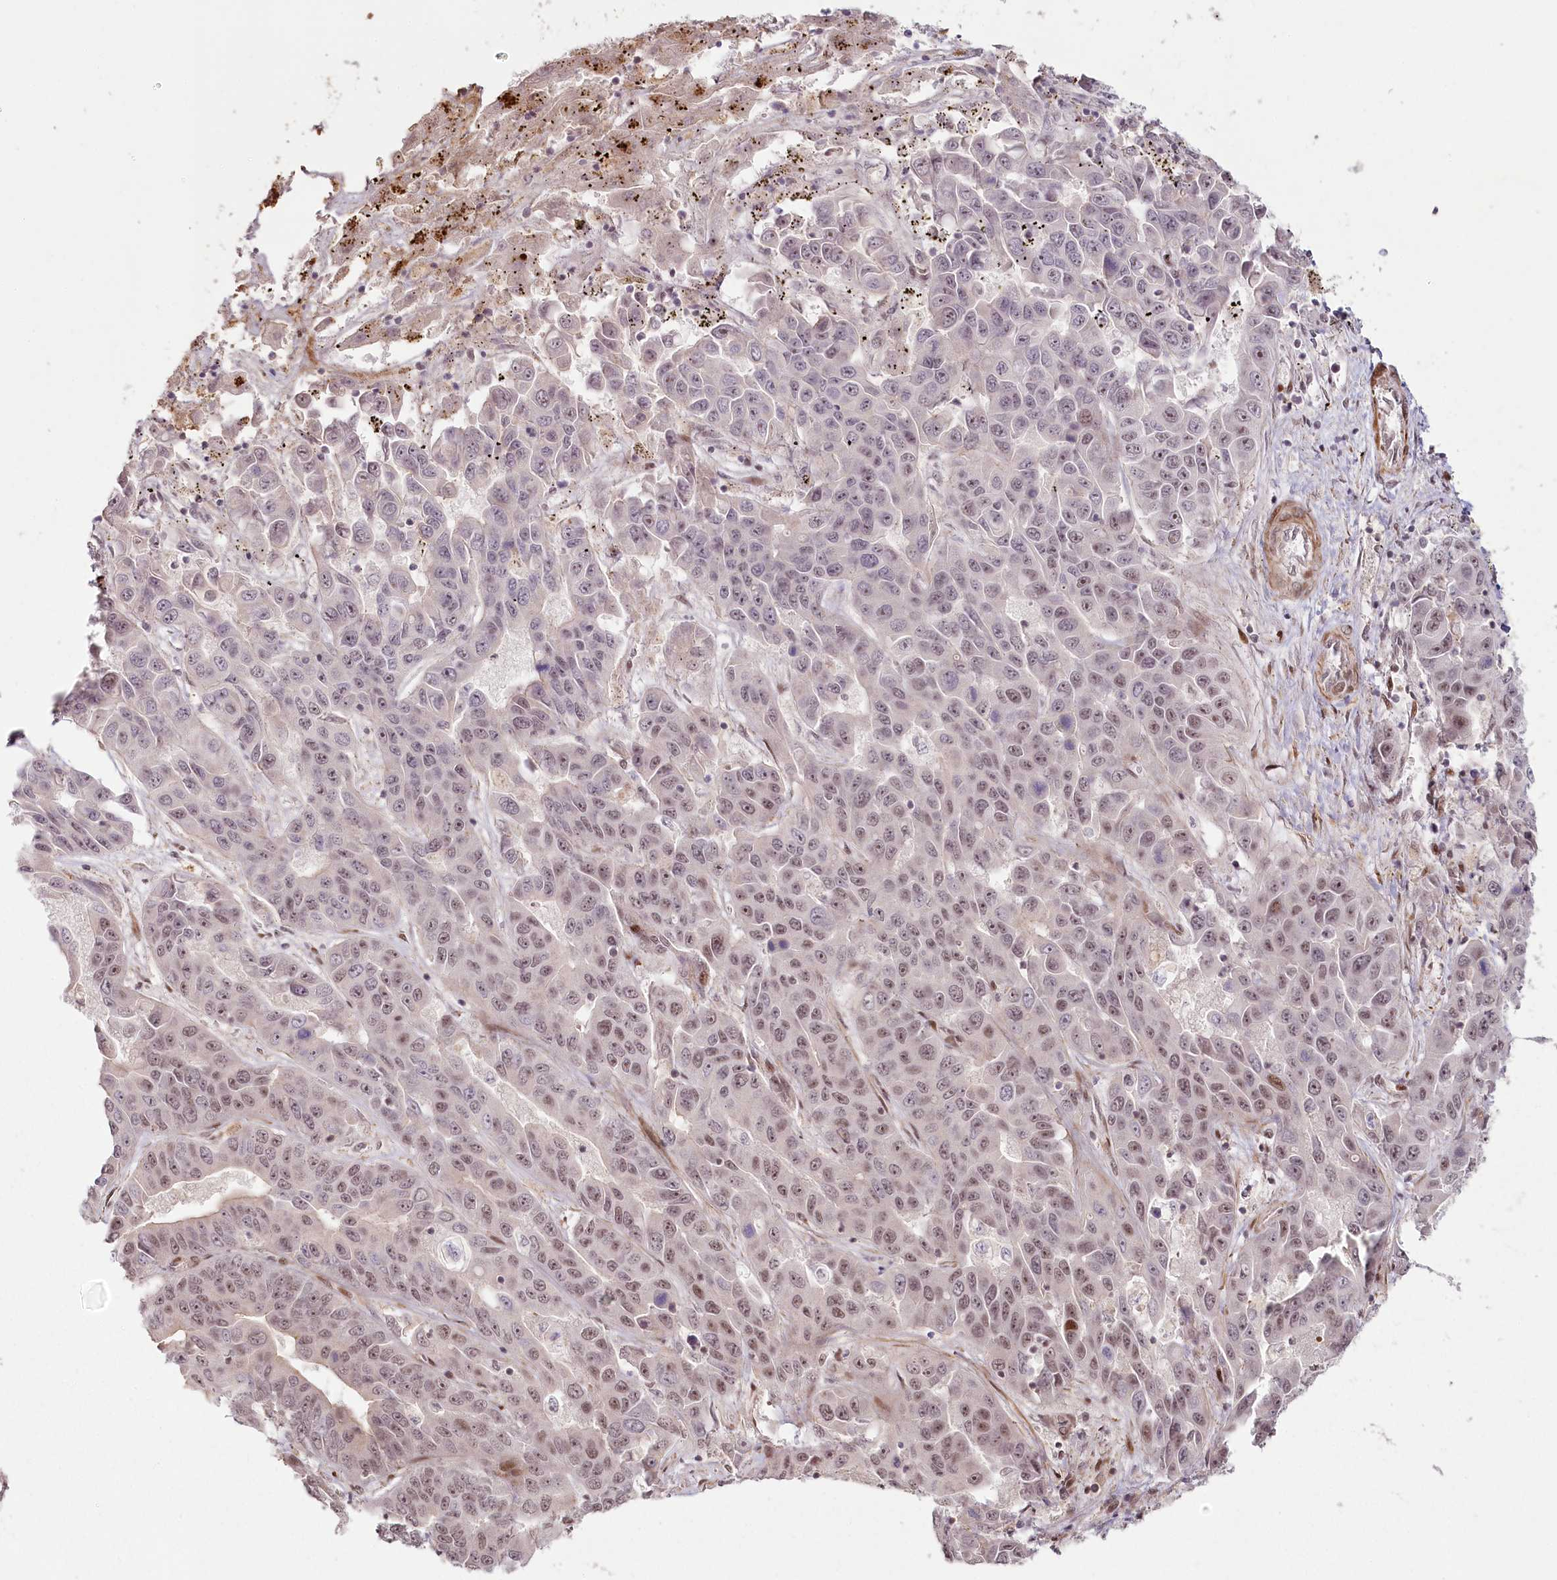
{"staining": {"intensity": "weak", "quantity": "<25%", "location": "nuclear"}, "tissue": "liver cancer", "cell_type": "Tumor cells", "image_type": "cancer", "snomed": [{"axis": "morphology", "description": "Cholangiocarcinoma"}, {"axis": "topography", "description": "Liver"}], "caption": "DAB (3,3'-diaminobenzidine) immunohistochemical staining of liver cholangiocarcinoma shows no significant expression in tumor cells.", "gene": "FAM204A", "patient": {"sex": "female", "age": 52}}